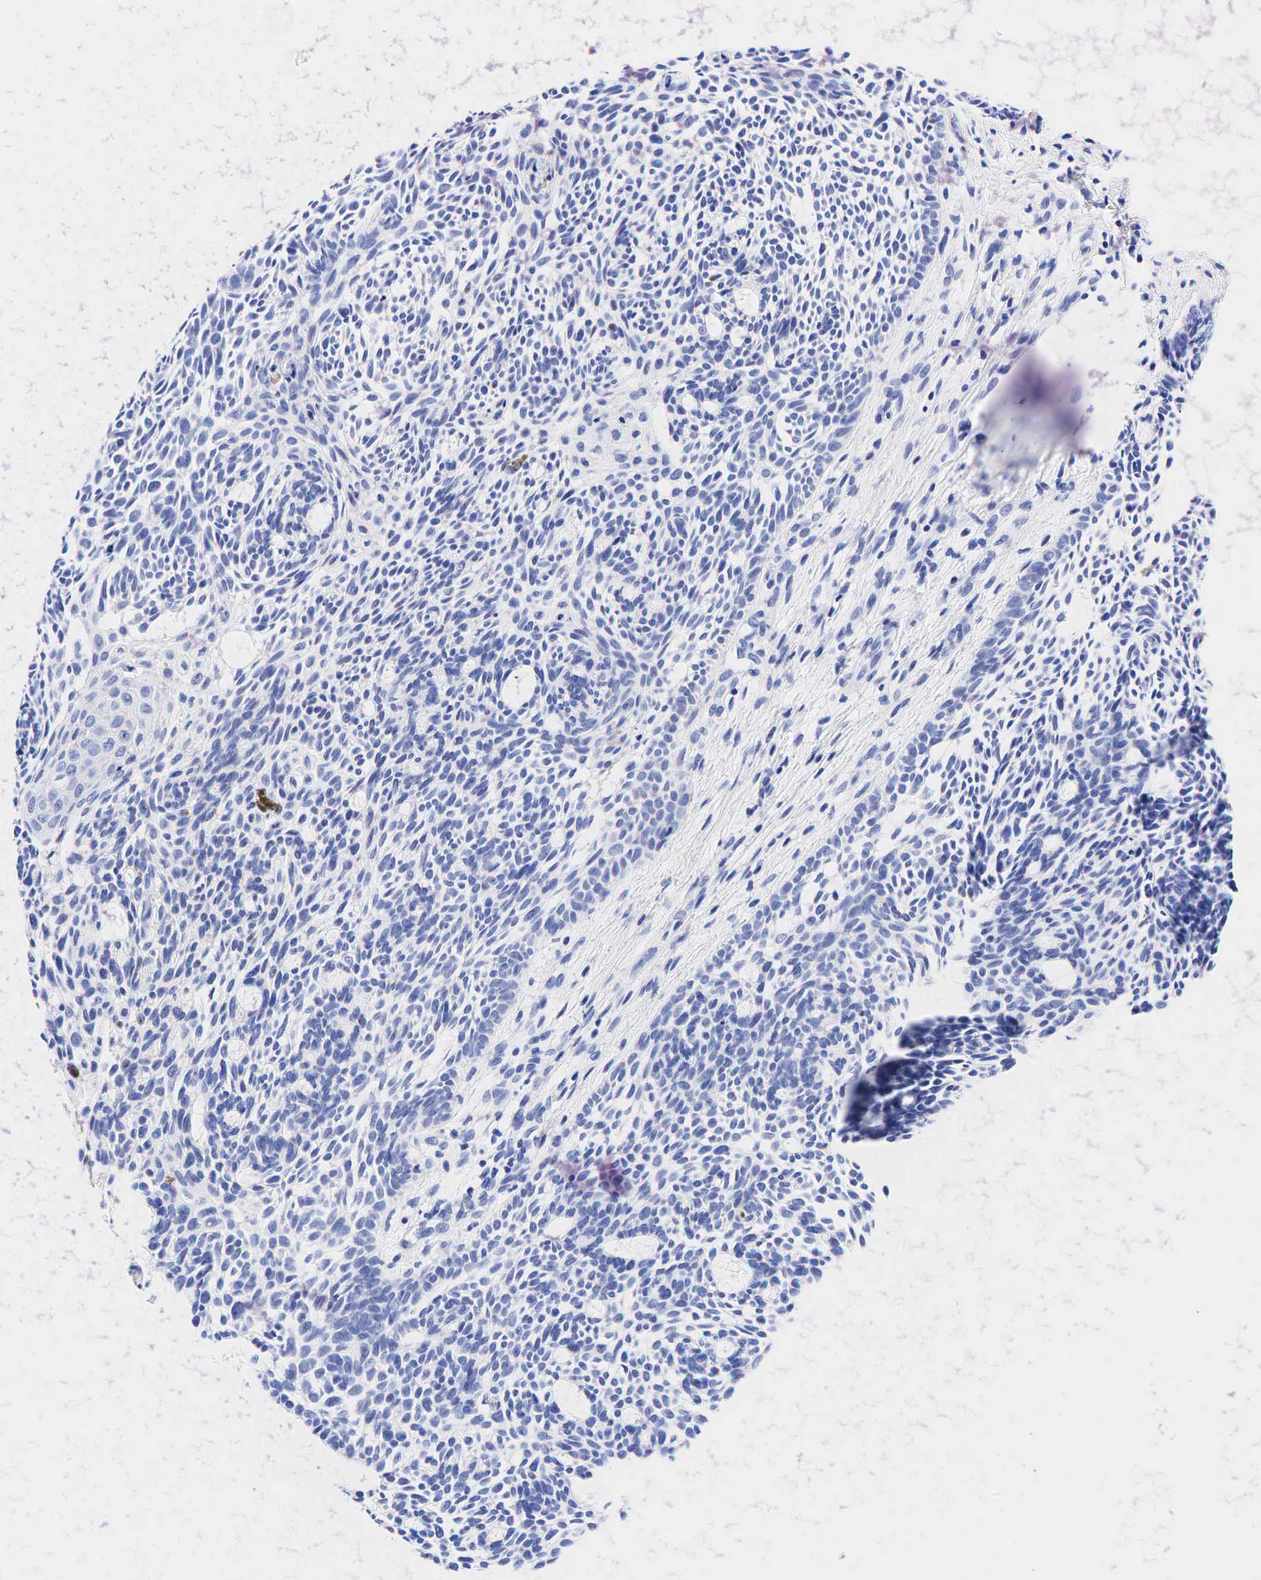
{"staining": {"intensity": "negative", "quantity": "none", "location": "none"}, "tissue": "skin cancer", "cell_type": "Tumor cells", "image_type": "cancer", "snomed": [{"axis": "morphology", "description": "Basal cell carcinoma"}, {"axis": "topography", "description": "Skin"}], "caption": "Skin basal cell carcinoma was stained to show a protein in brown. There is no significant staining in tumor cells. (DAB IHC with hematoxylin counter stain).", "gene": "KRT19", "patient": {"sex": "male", "age": 58}}